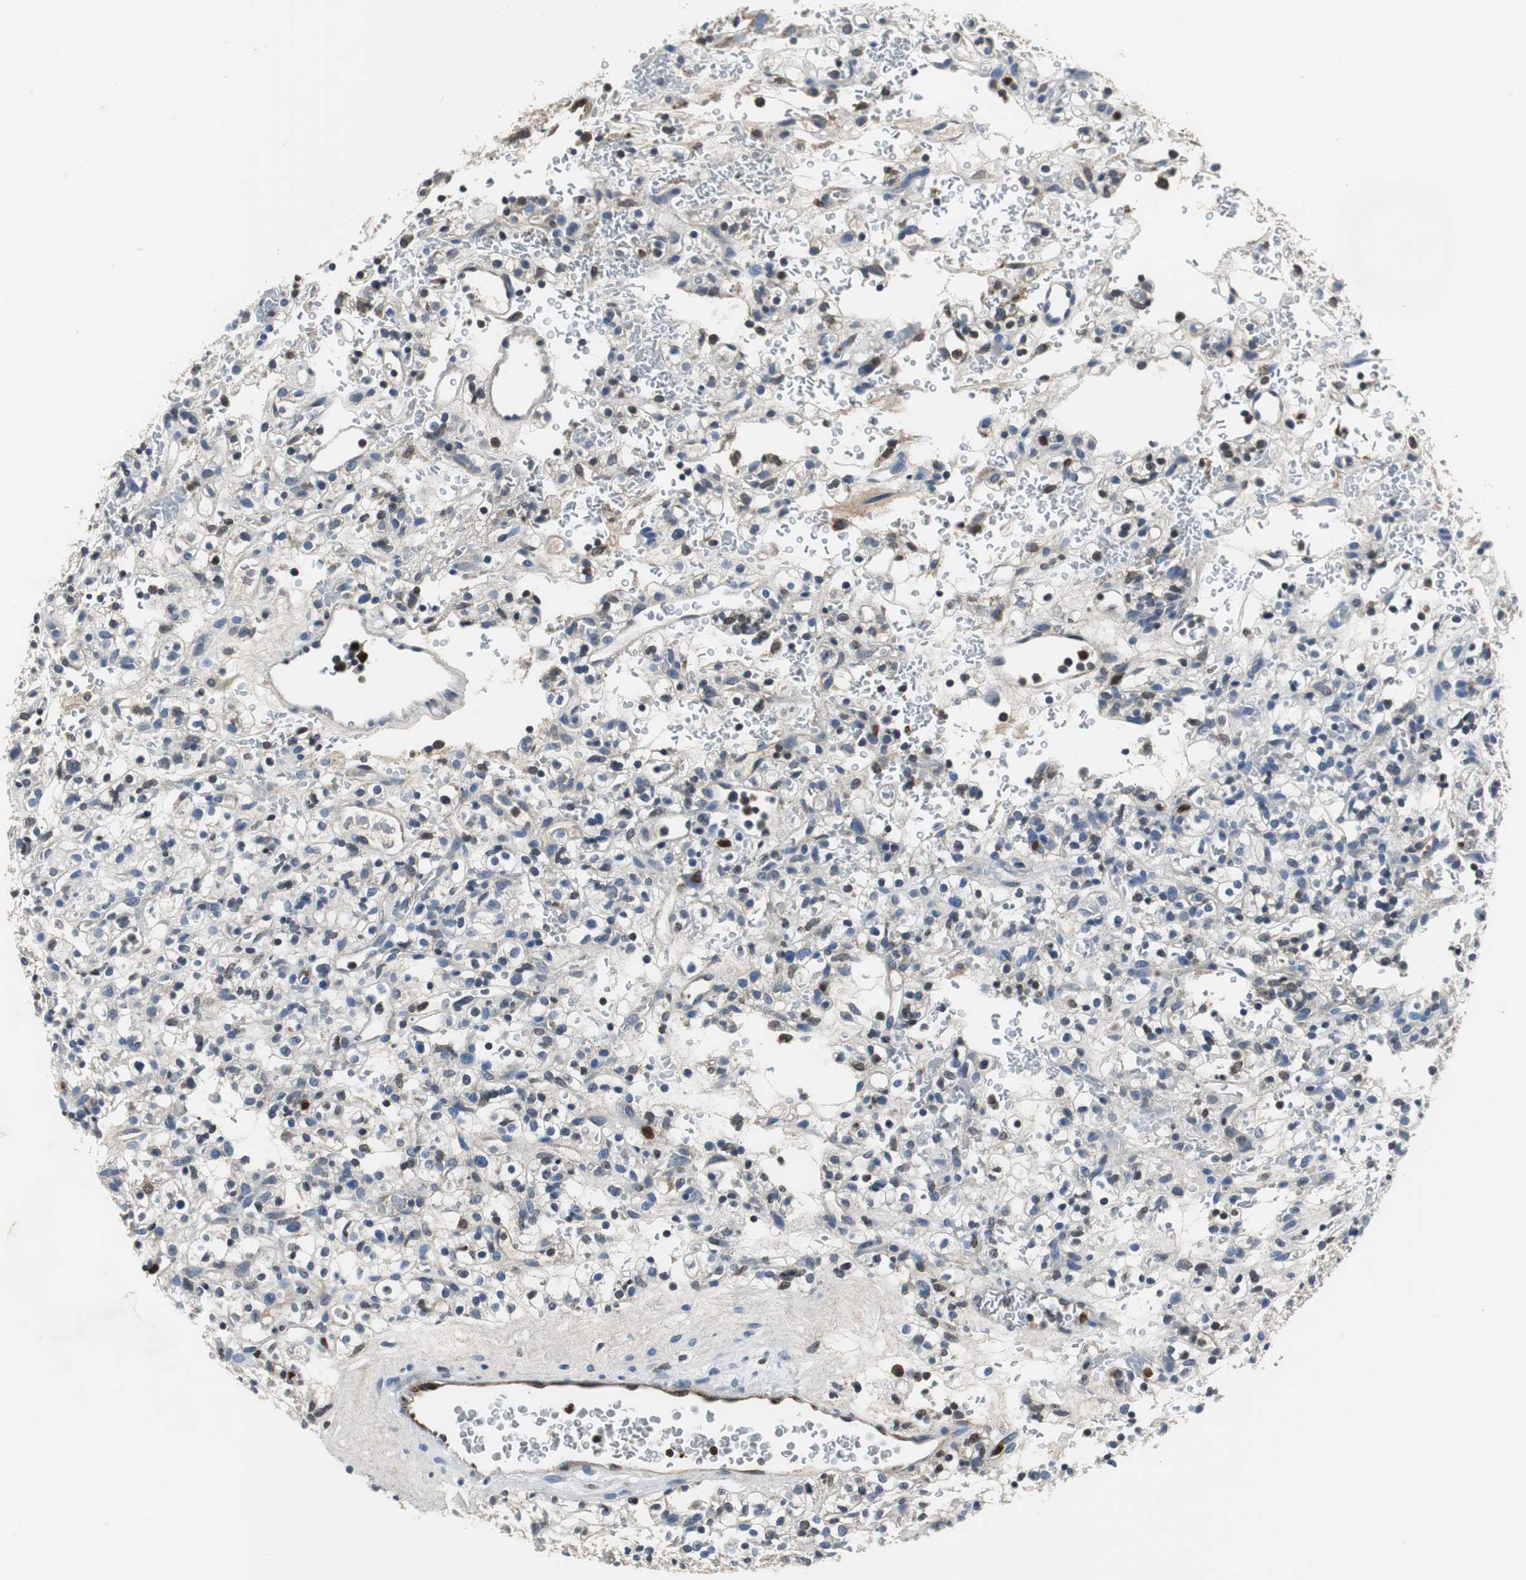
{"staining": {"intensity": "weak", "quantity": "<25%", "location": "nuclear"}, "tissue": "renal cancer", "cell_type": "Tumor cells", "image_type": "cancer", "snomed": [{"axis": "morphology", "description": "Normal tissue, NOS"}, {"axis": "morphology", "description": "Adenocarcinoma, NOS"}, {"axis": "topography", "description": "Kidney"}], "caption": "Immunohistochemical staining of adenocarcinoma (renal) reveals no significant expression in tumor cells.", "gene": "ORM1", "patient": {"sex": "female", "age": 72}}